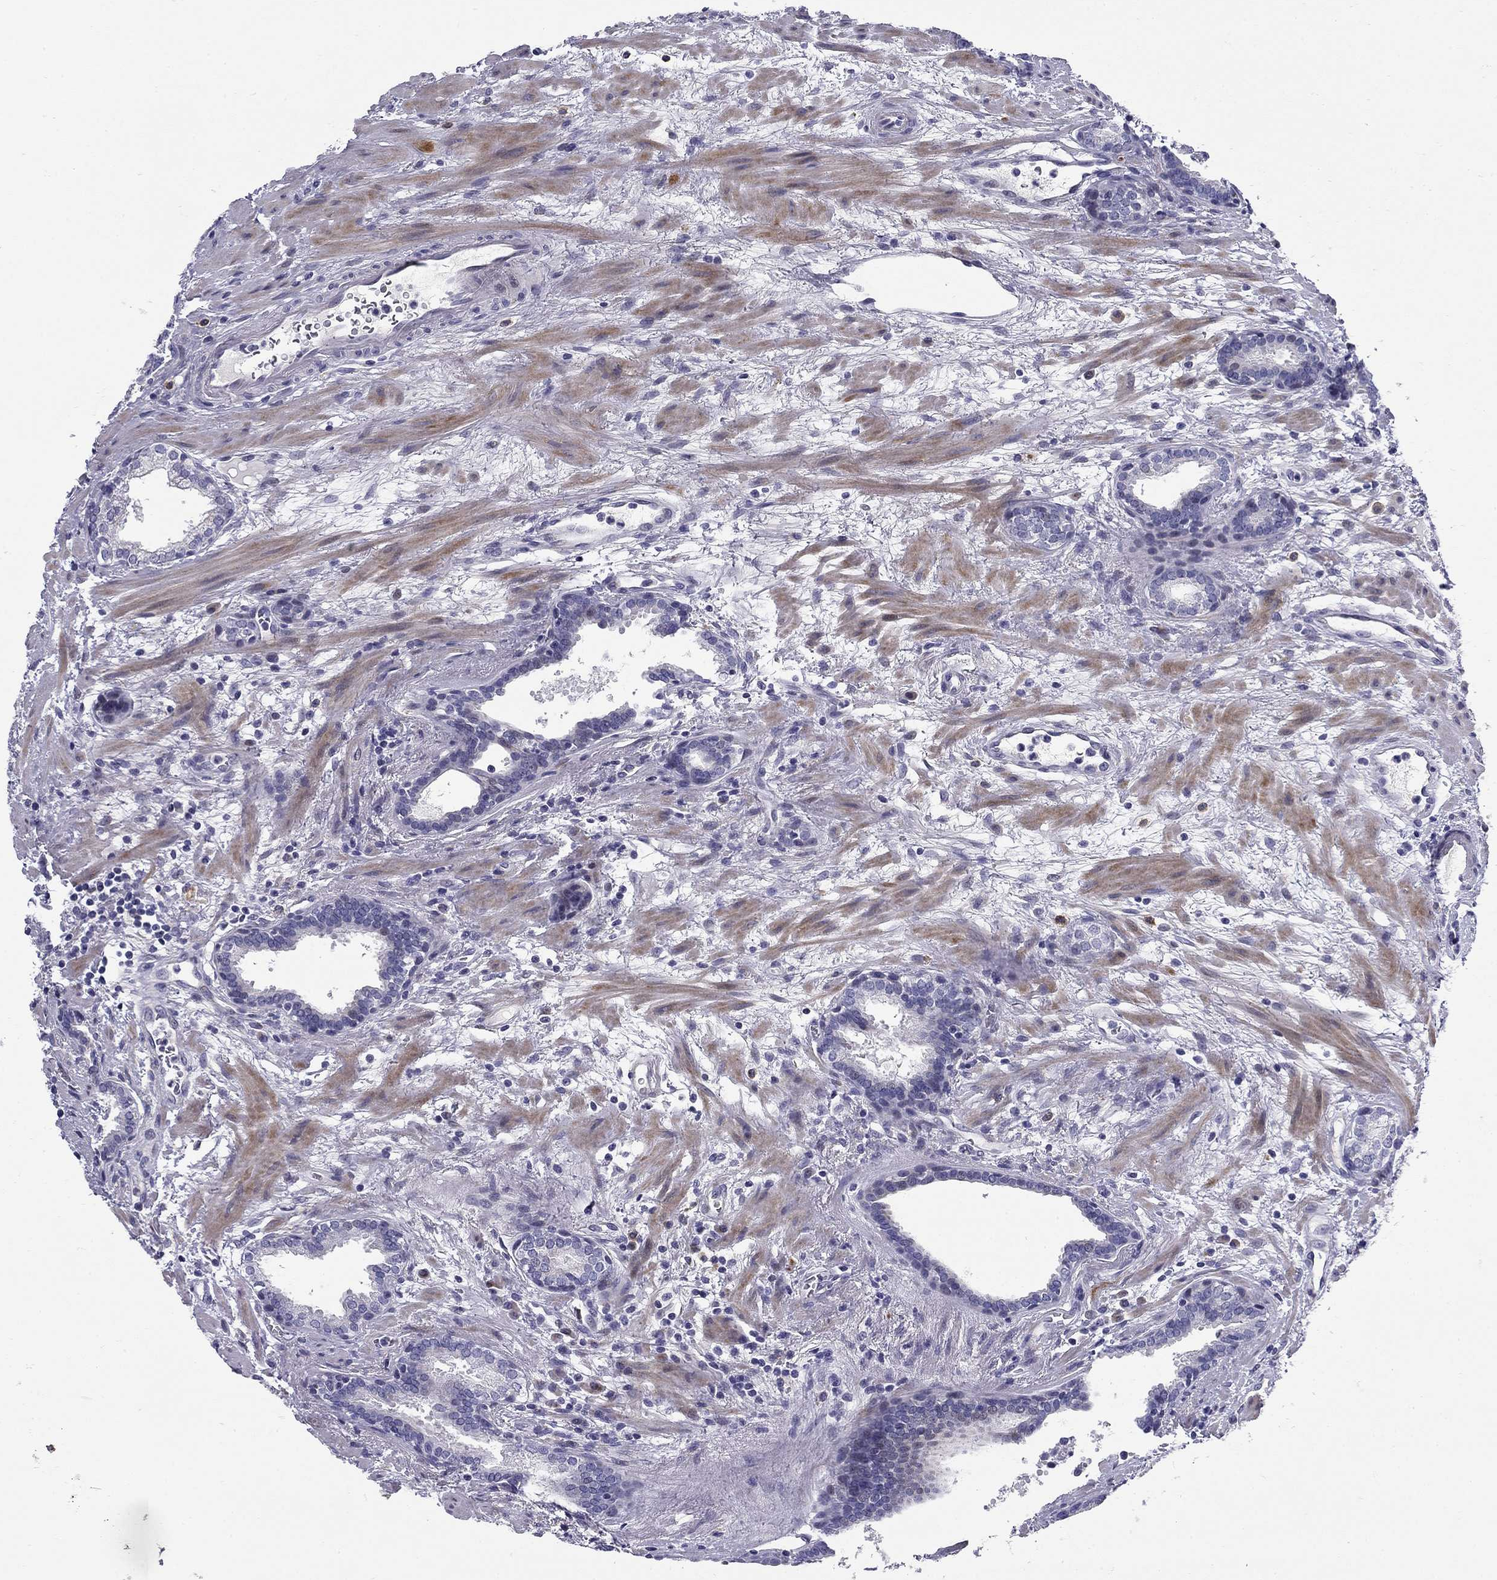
{"staining": {"intensity": "negative", "quantity": "none", "location": "none"}, "tissue": "prostate cancer", "cell_type": "Tumor cells", "image_type": "cancer", "snomed": [{"axis": "morphology", "description": "Adenocarcinoma, NOS"}, {"axis": "topography", "description": "Prostate"}], "caption": "Tumor cells are negative for brown protein staining in adenocarcinoma (prostate).", "gene": "C8orf88", "patient": {"sex": "male", "age": 66}}